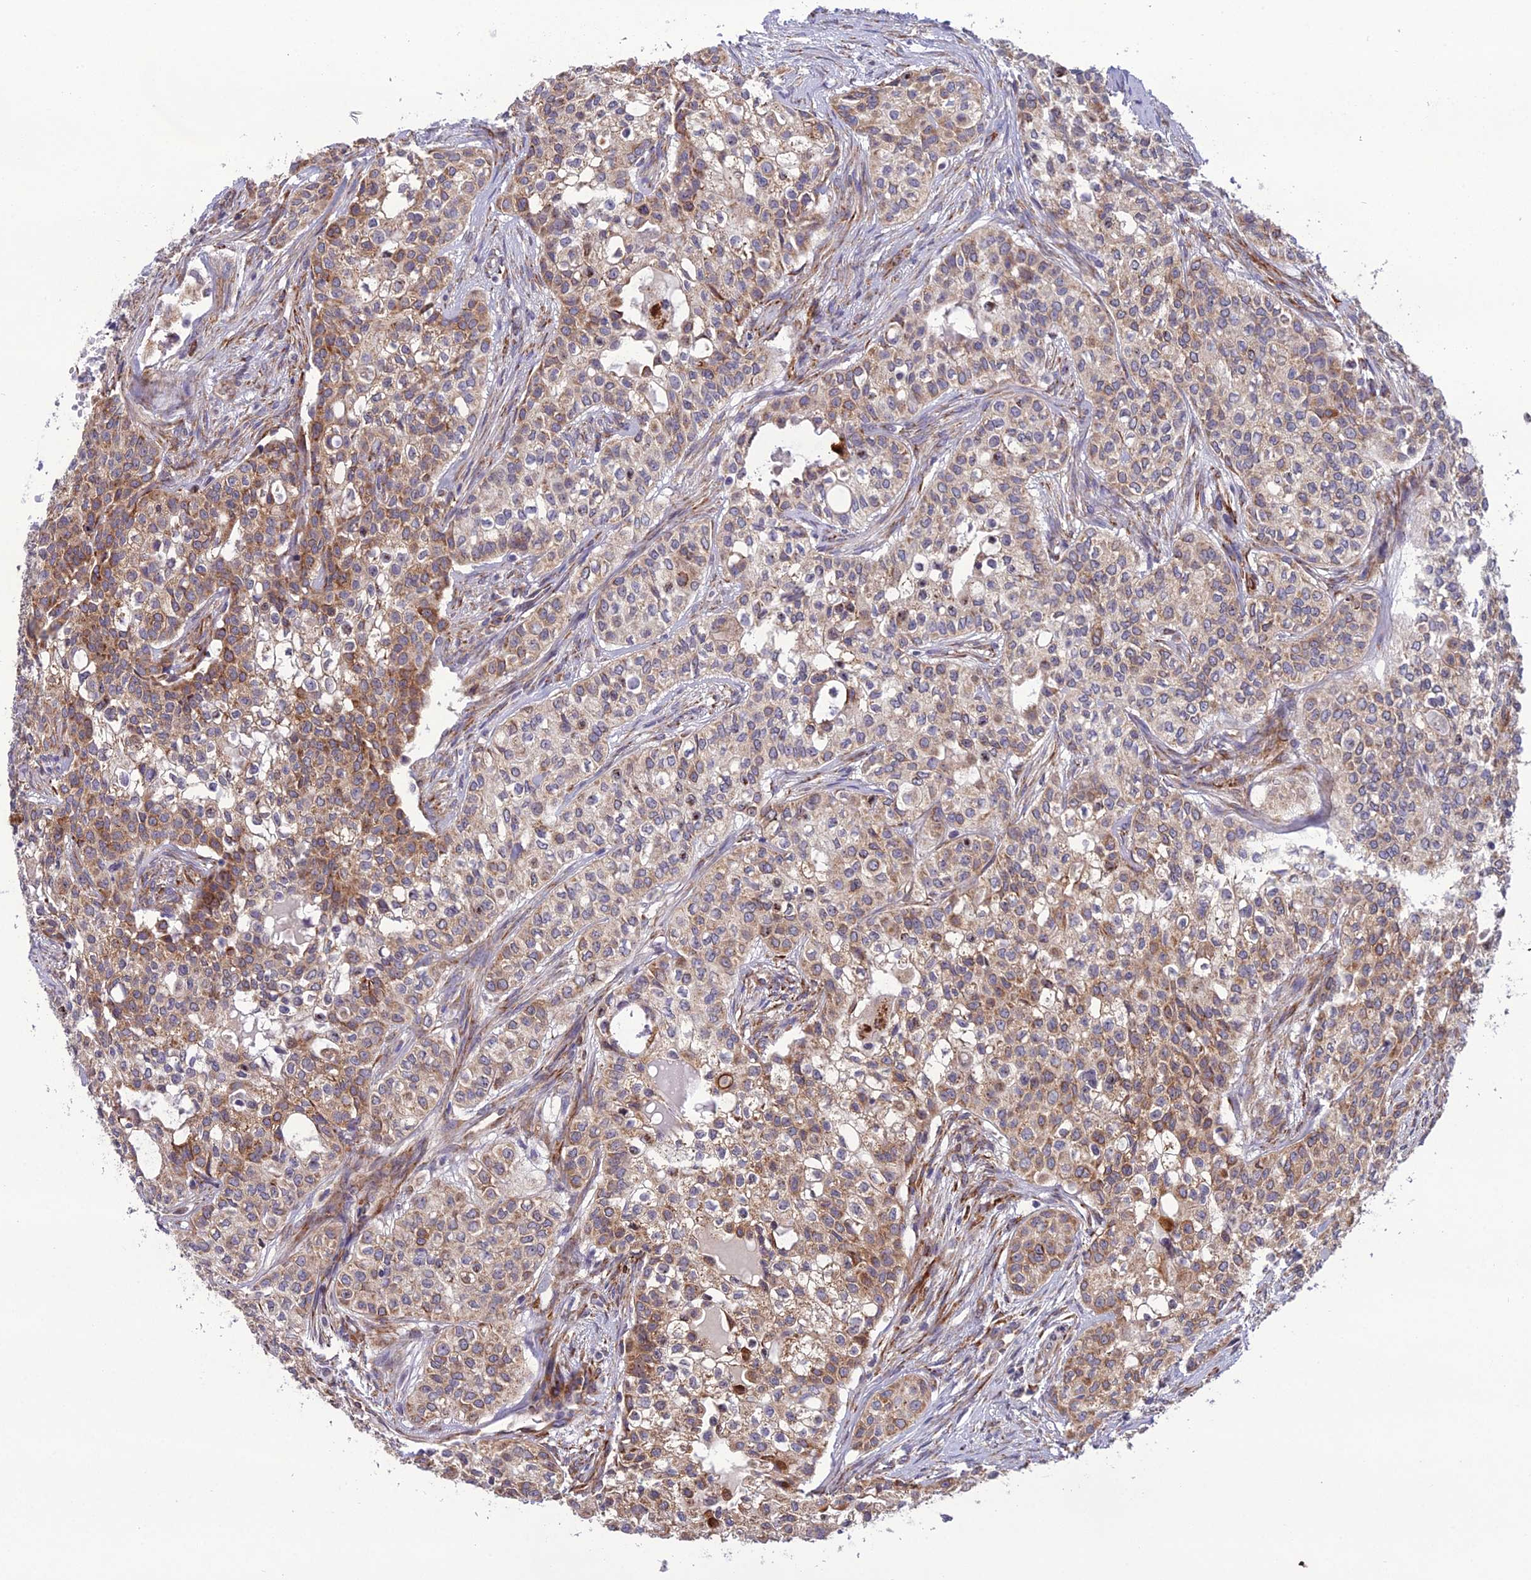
{"staining": {"intensity": "moderate", "quantity": ">75%", "location": "cytoplasmic/membranous"}, "tissue": "head and neck cancer", "cell_type": "Tumor cells", "image_type": "cancer", "snomed": [{"axis": "morphology", "description": "Adenocarcinoma, NOS"}, {"axis": "topography", "description": "Head-Neck"}], "caption": "Brown immunohistochemical staining in head and neck cancer (adenocarcinoma) exhibits moderate cytoplasmic/membranous positivity in approximately >75% of tumor cells.", "gene": "NODAL", "patient": {"sex": "male", "age": 81}}